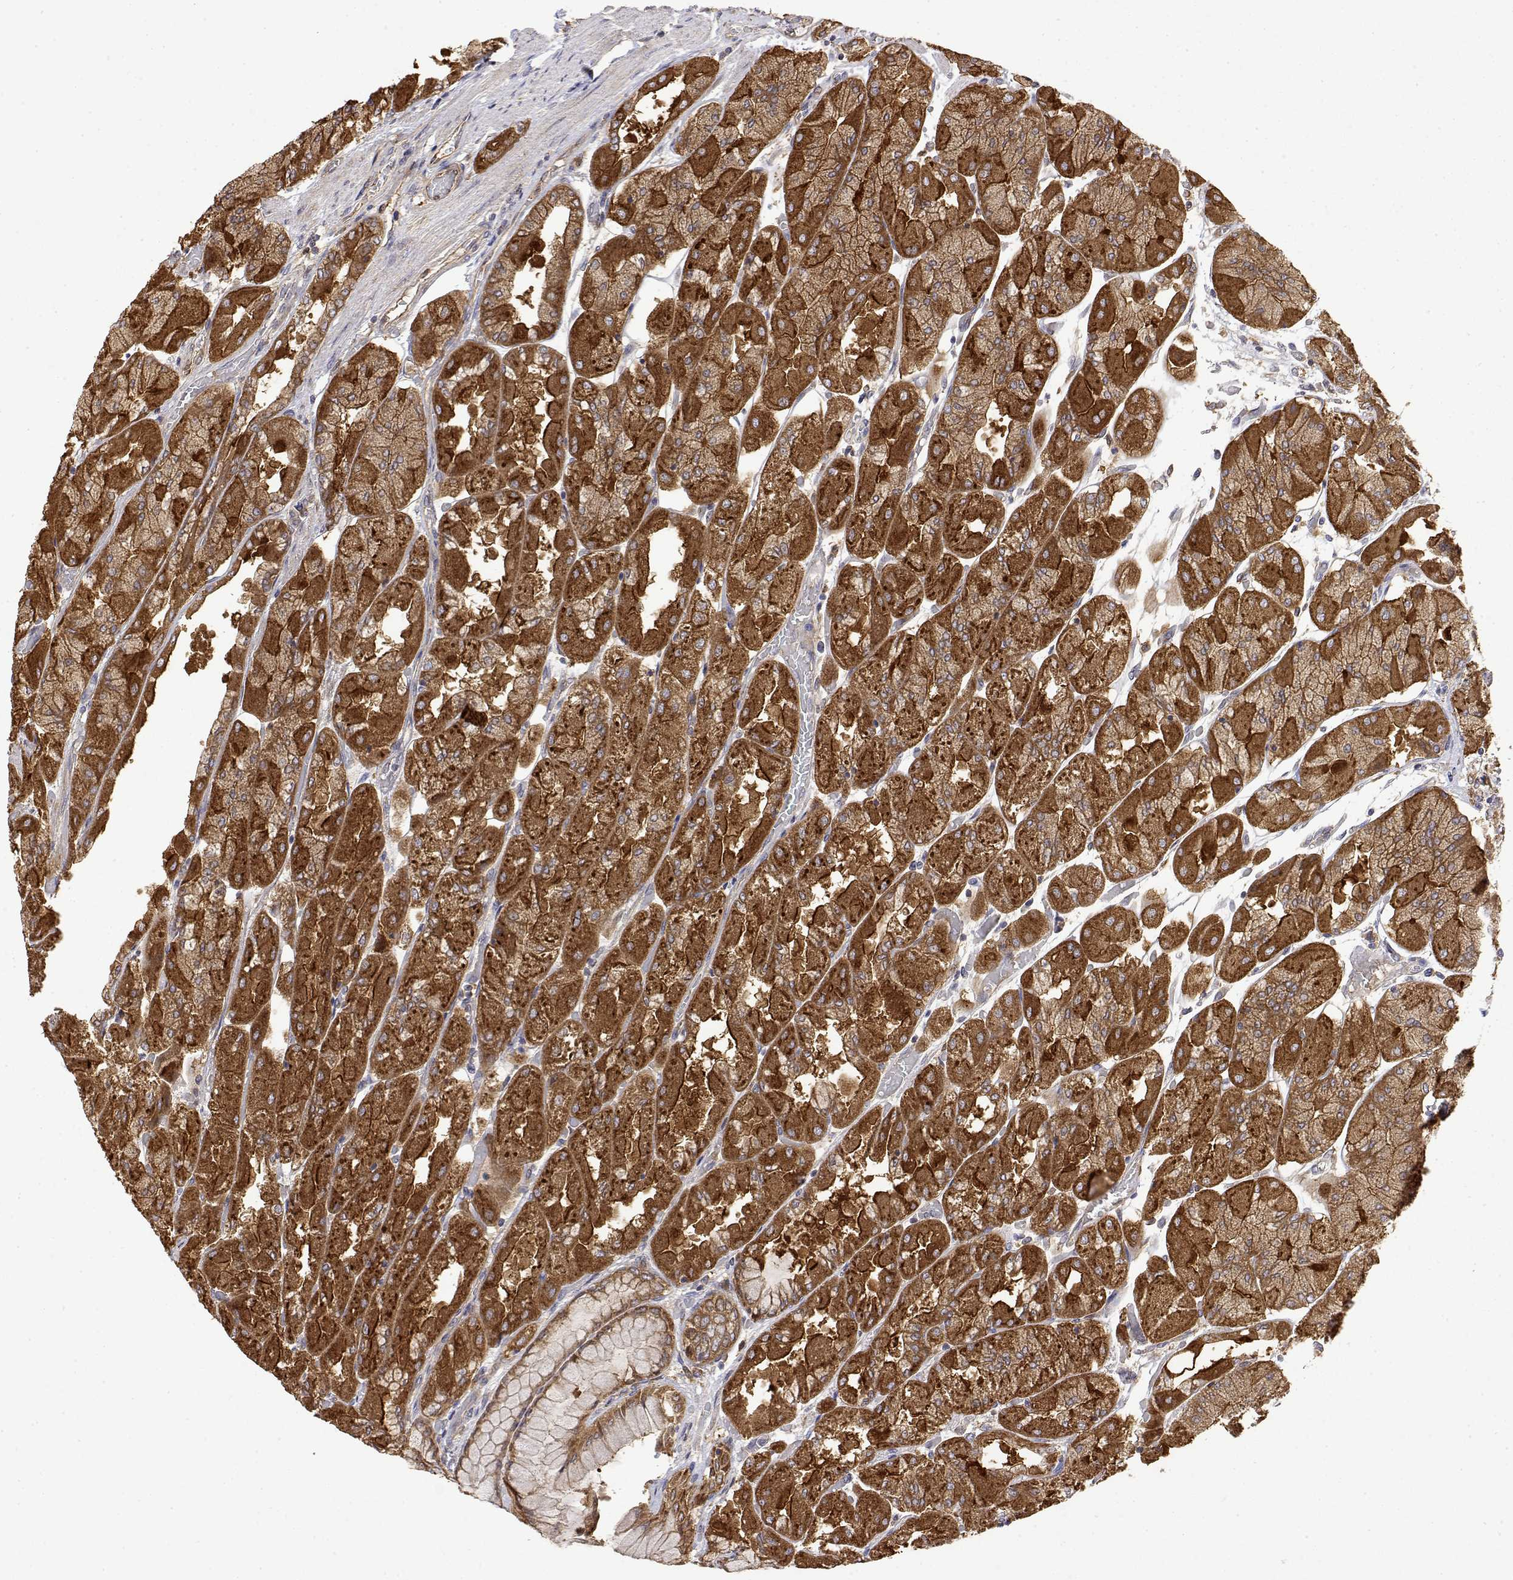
{"staining": {"intensity": "strong", "quantity": ">75%", "location": "cytoplasmic/membranous"}, "tissue": "stomach", "cell_type": "Glandular cells", "image_type": "normal", "snomed": [{"axis": "morphology", "description": "Normal tissue, NOS"}, {"axis": "topography", "description": "Stomach"}], "caption": "IHC histopathology image of normal stomach: stomach stained using IHC demonstrates high levels of strong protein expression localized specifically in the cytoplasmic/membranous of glandular cells, appearing as a cytoplasmic/membranous brown color.", "gene": "PACSIN2", "patient": {"sex": "female", "age": 61}}